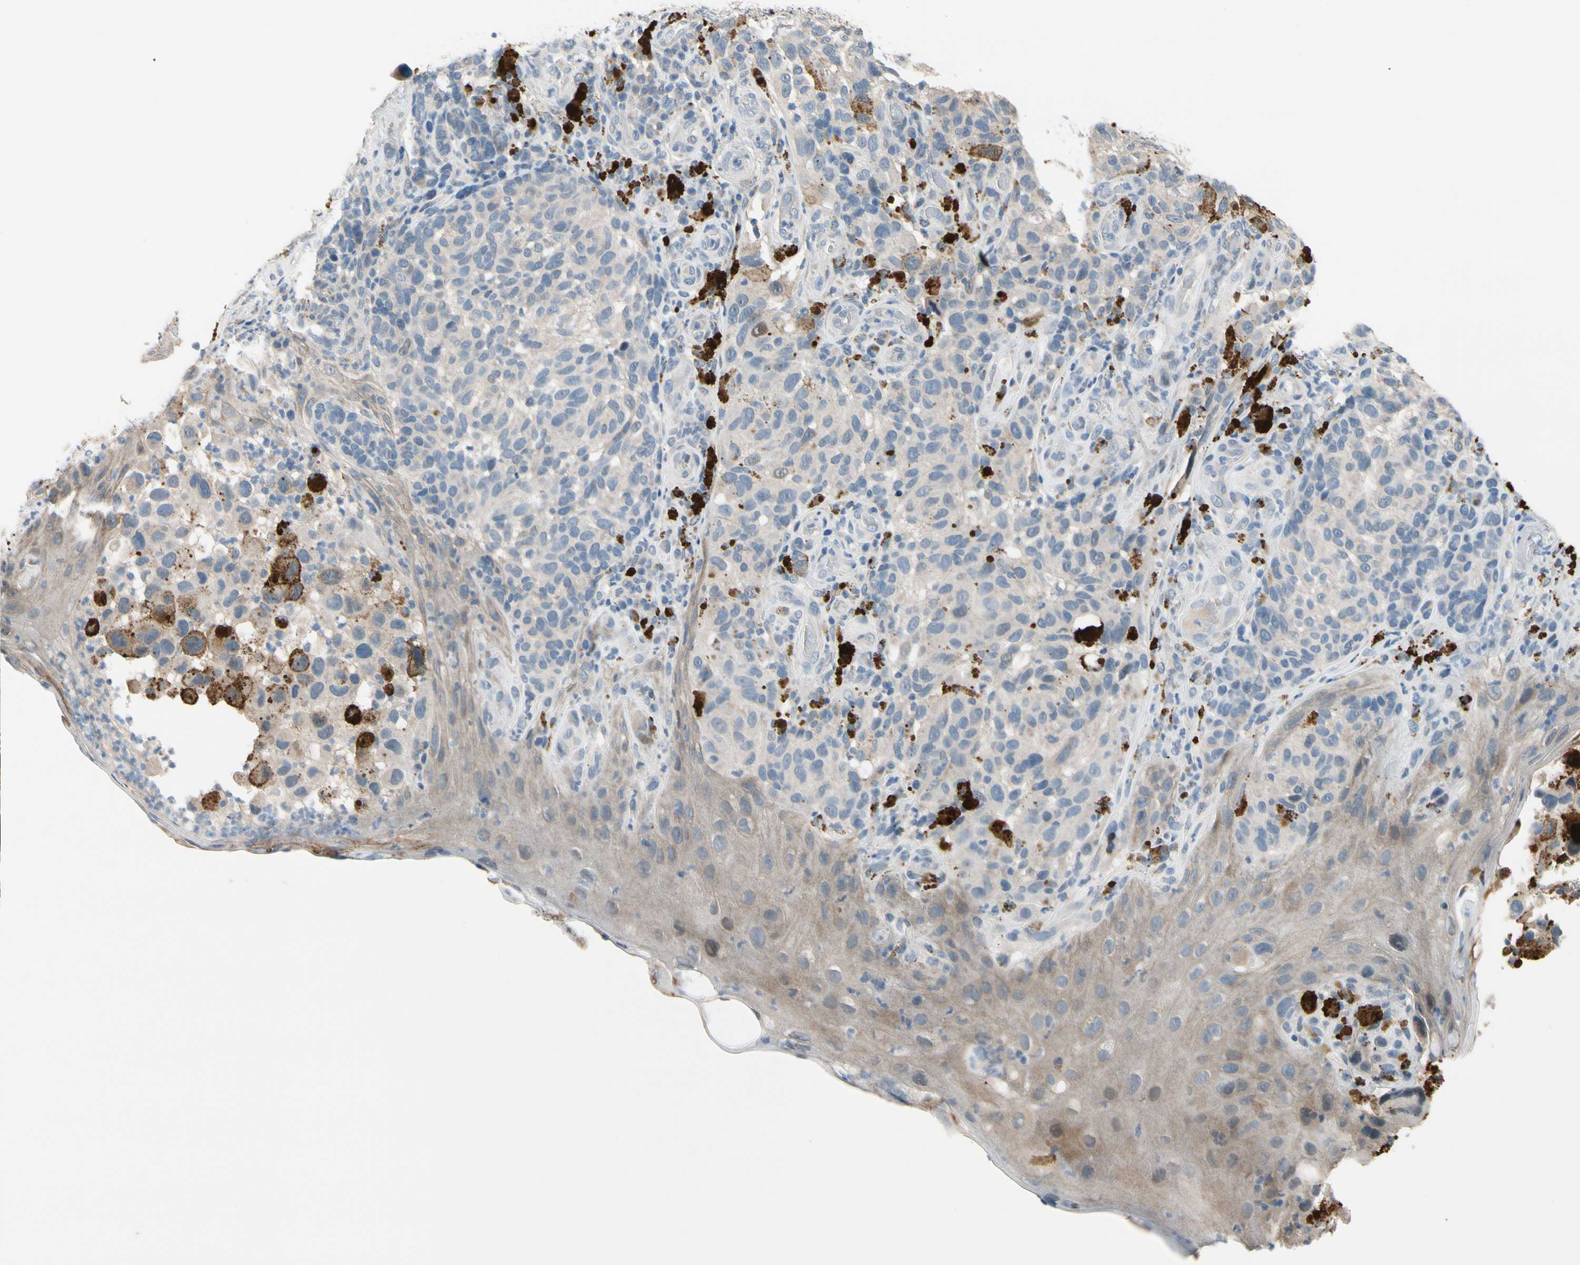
{"staining": {"intensity": "negative", "quantity": "none", "location": "none"}, "tissue": "melanoma", "cell_type": "Tumor cells", "image_type": "cancer", "snomed": [{"axis": "morphology", "description": "Malignant melanoma, NOS"}, {"axis": "topography", "description": "Skin"}], "caption": "Melanoma was stained to show a protein in brown. There is no significant expression in tumor cells.", "gene": "SLC27A6", "patient": {"sex": "female", "age": 73}}